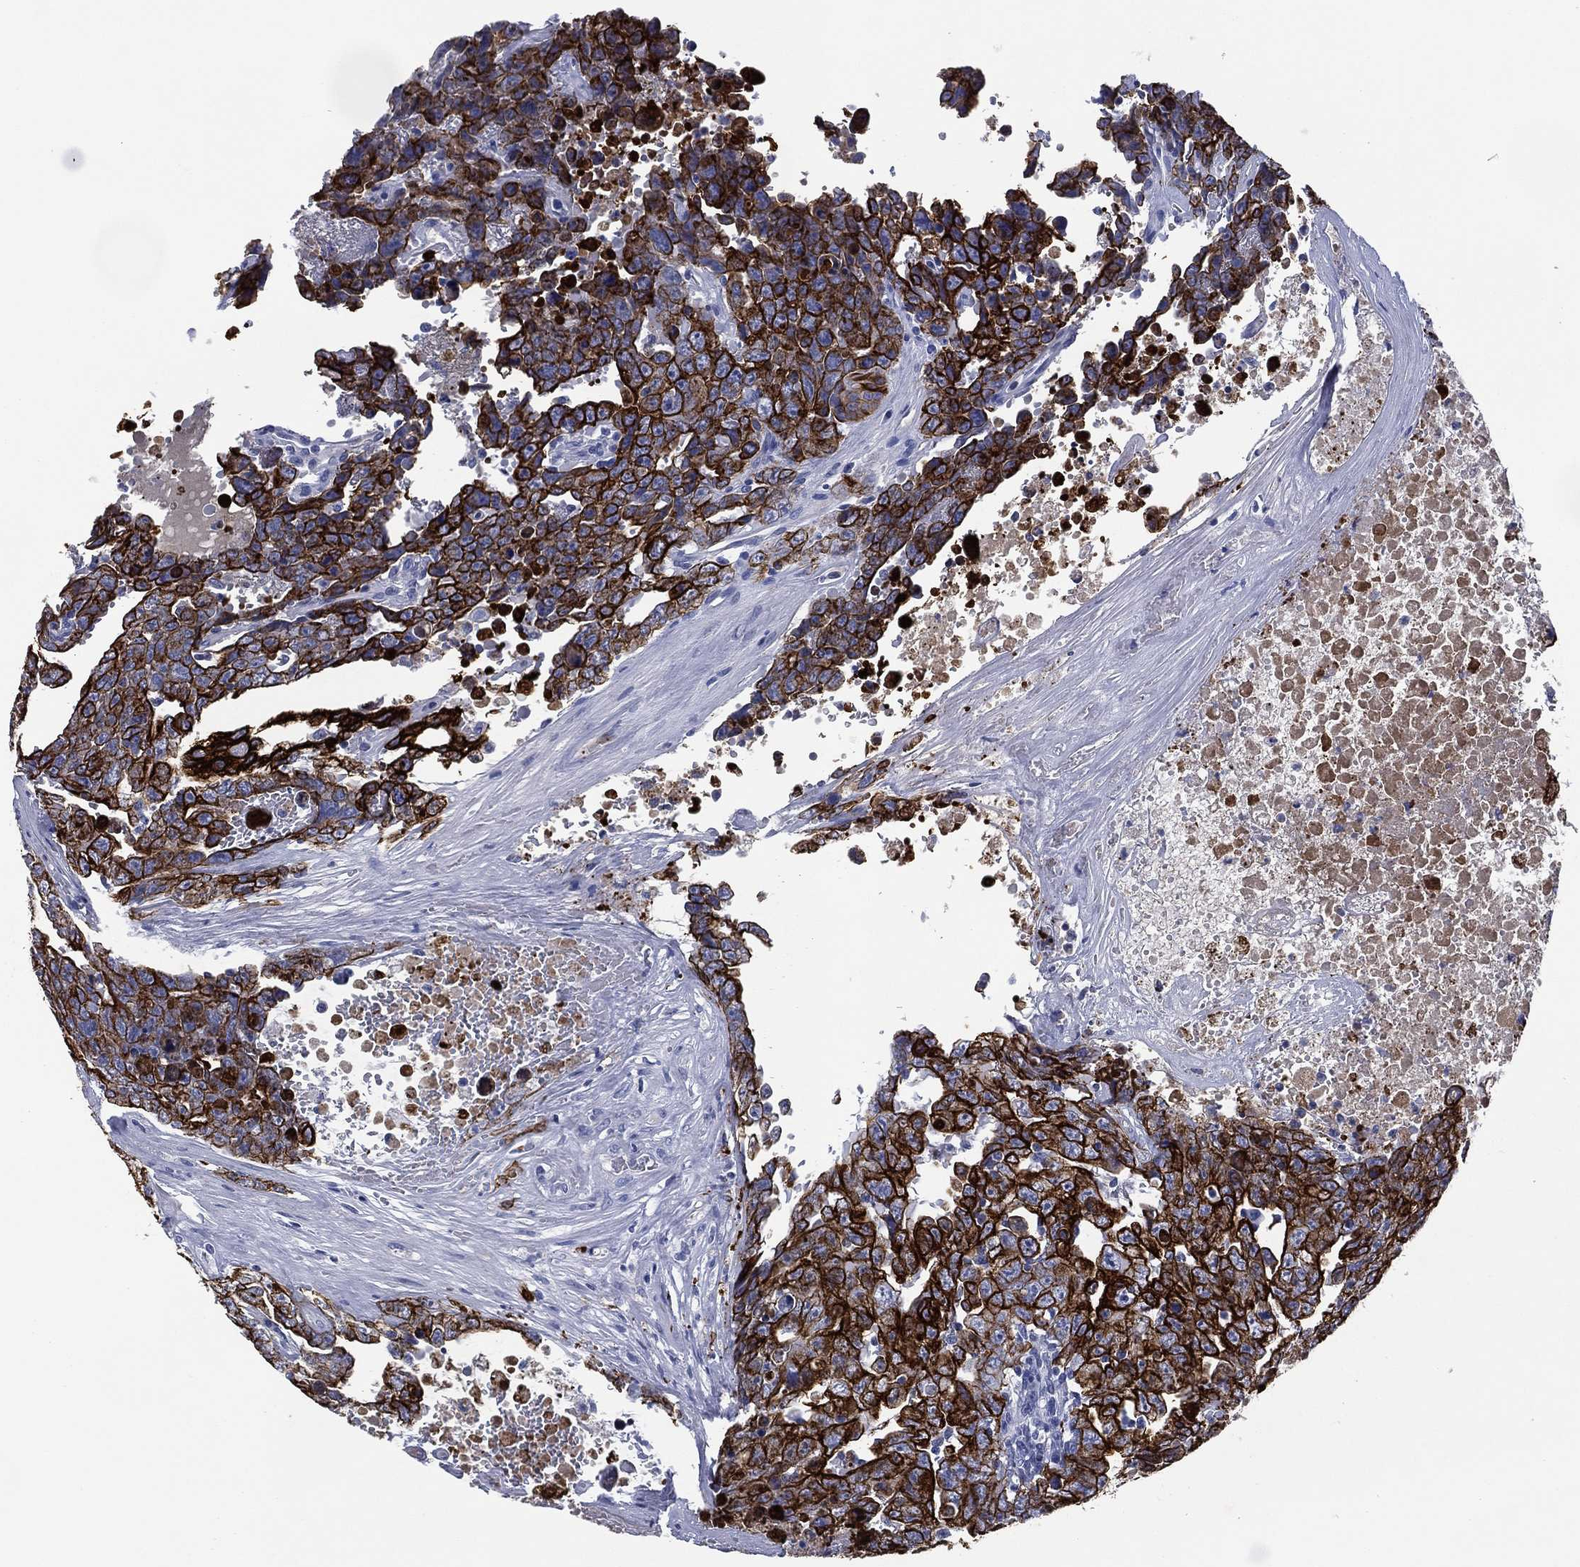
{"staining": {"intensity": "strong", "quantity": ">75%", "location": "cytoplasmic/membranous"}, "tissue": "testis cancer", "cell_type": "Tumor cells", "image_type": "cancer", "snomed": [{"axis": "morphology", "description": "Carcinoma, Embryonal, NOS"}, {"axis": "topography", "description": "Testis"}], "caption": "Human testis cancer (embryonal carcinoma) stained with a brown dye demonstrates strong cytoplasmic/membranous positive staining in approximately >75% of tumor cells.", "gene": "KRT7", "patient": {"sex": "male", "age": 24}}